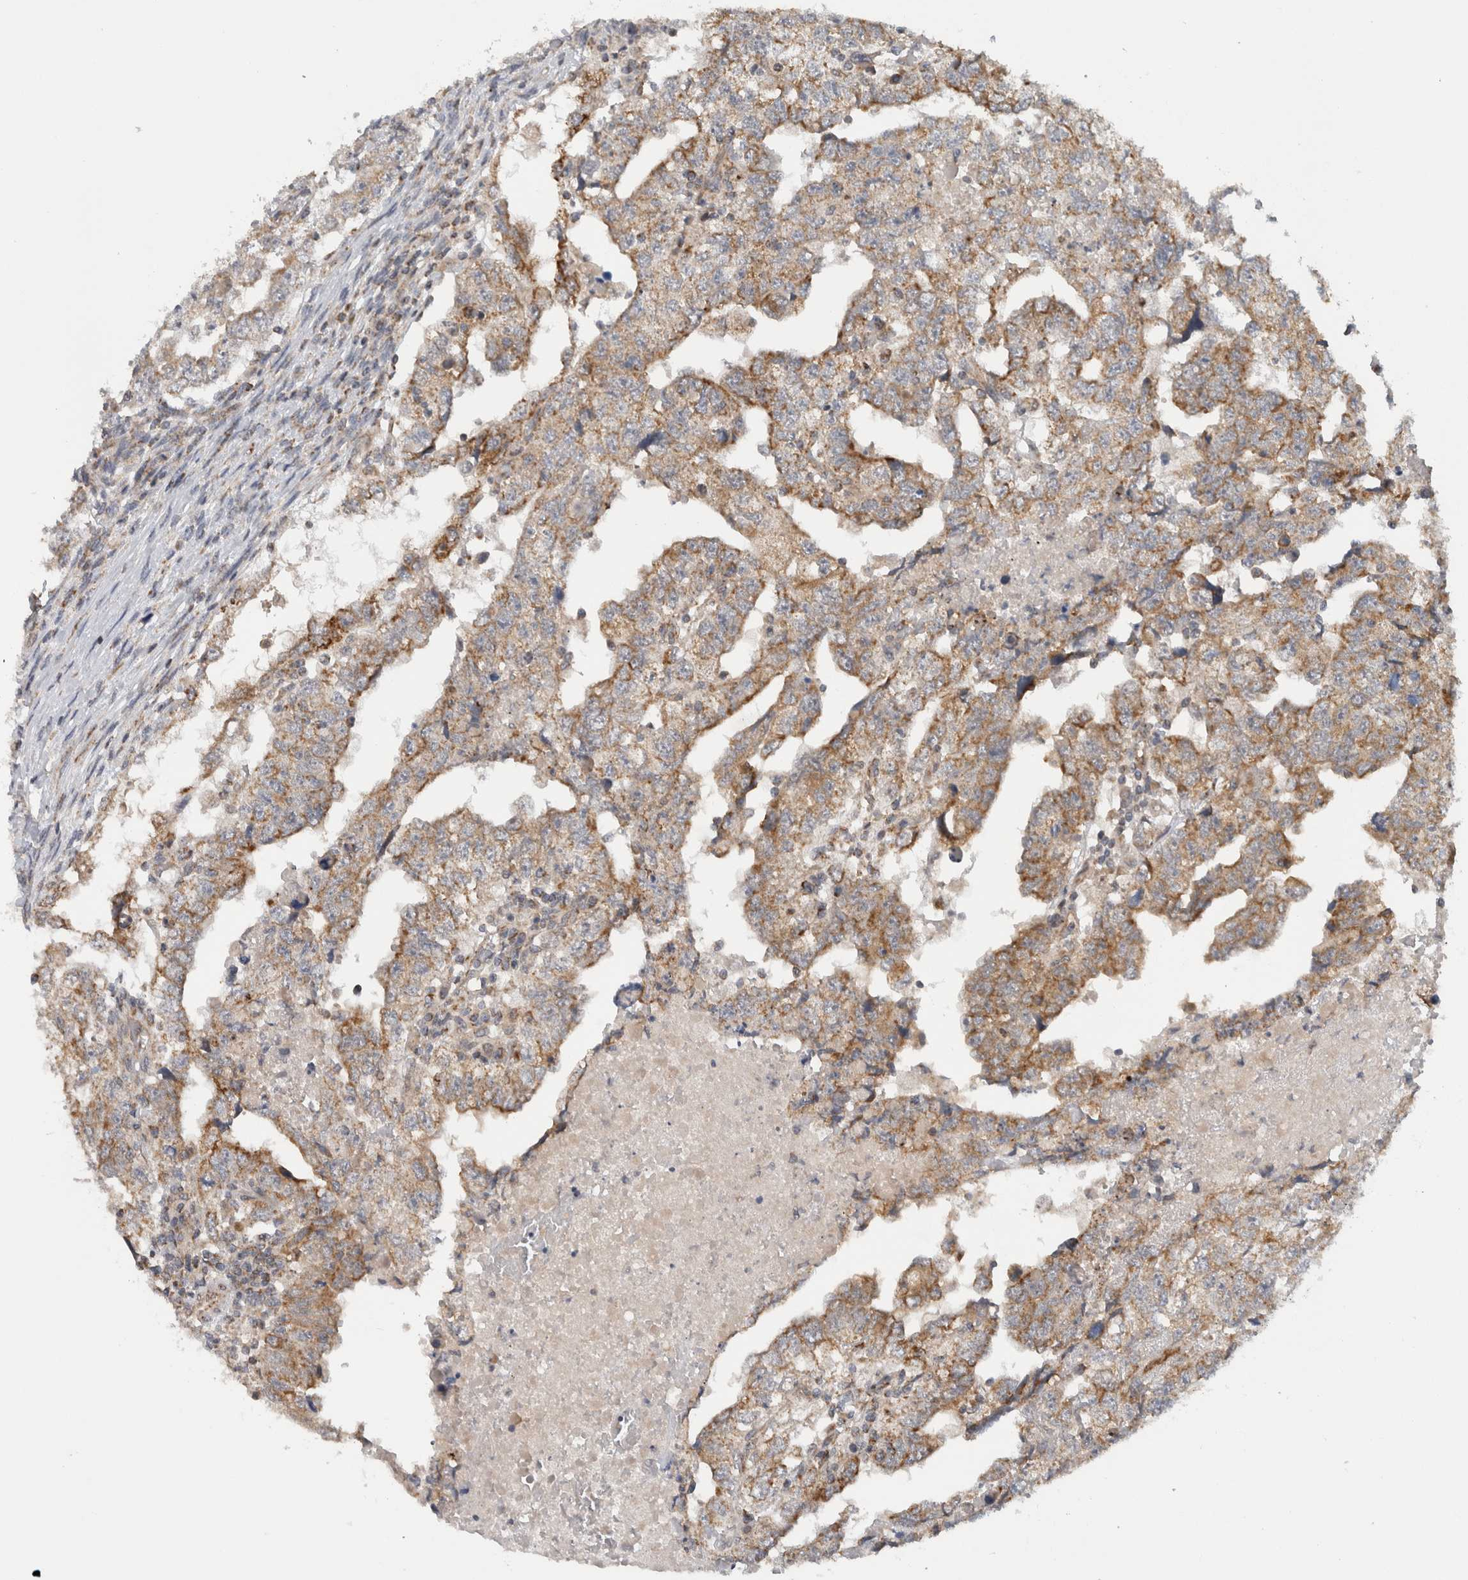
{"staining": {"intensity": "moderate", "quantity": ">75%", "location": "cytoplasmic/membranous"}, "tissue": "testis cancer", "cell_type": "Tumor cells", "image_type": "cancer", "snomed": [{"axis": "morphology", "description": "Carcinoma, Embryonal, NOS"}, {"axis": "topography", "description": "Testis"}], "caption": "Tumor cells exhibit moderate cytoplasmic/membranous staining in about >75% of cells in testis cancer (embryonal carcinoma).", "gene": "CMC2", "patient": {"sex": "male", "age": 36}}